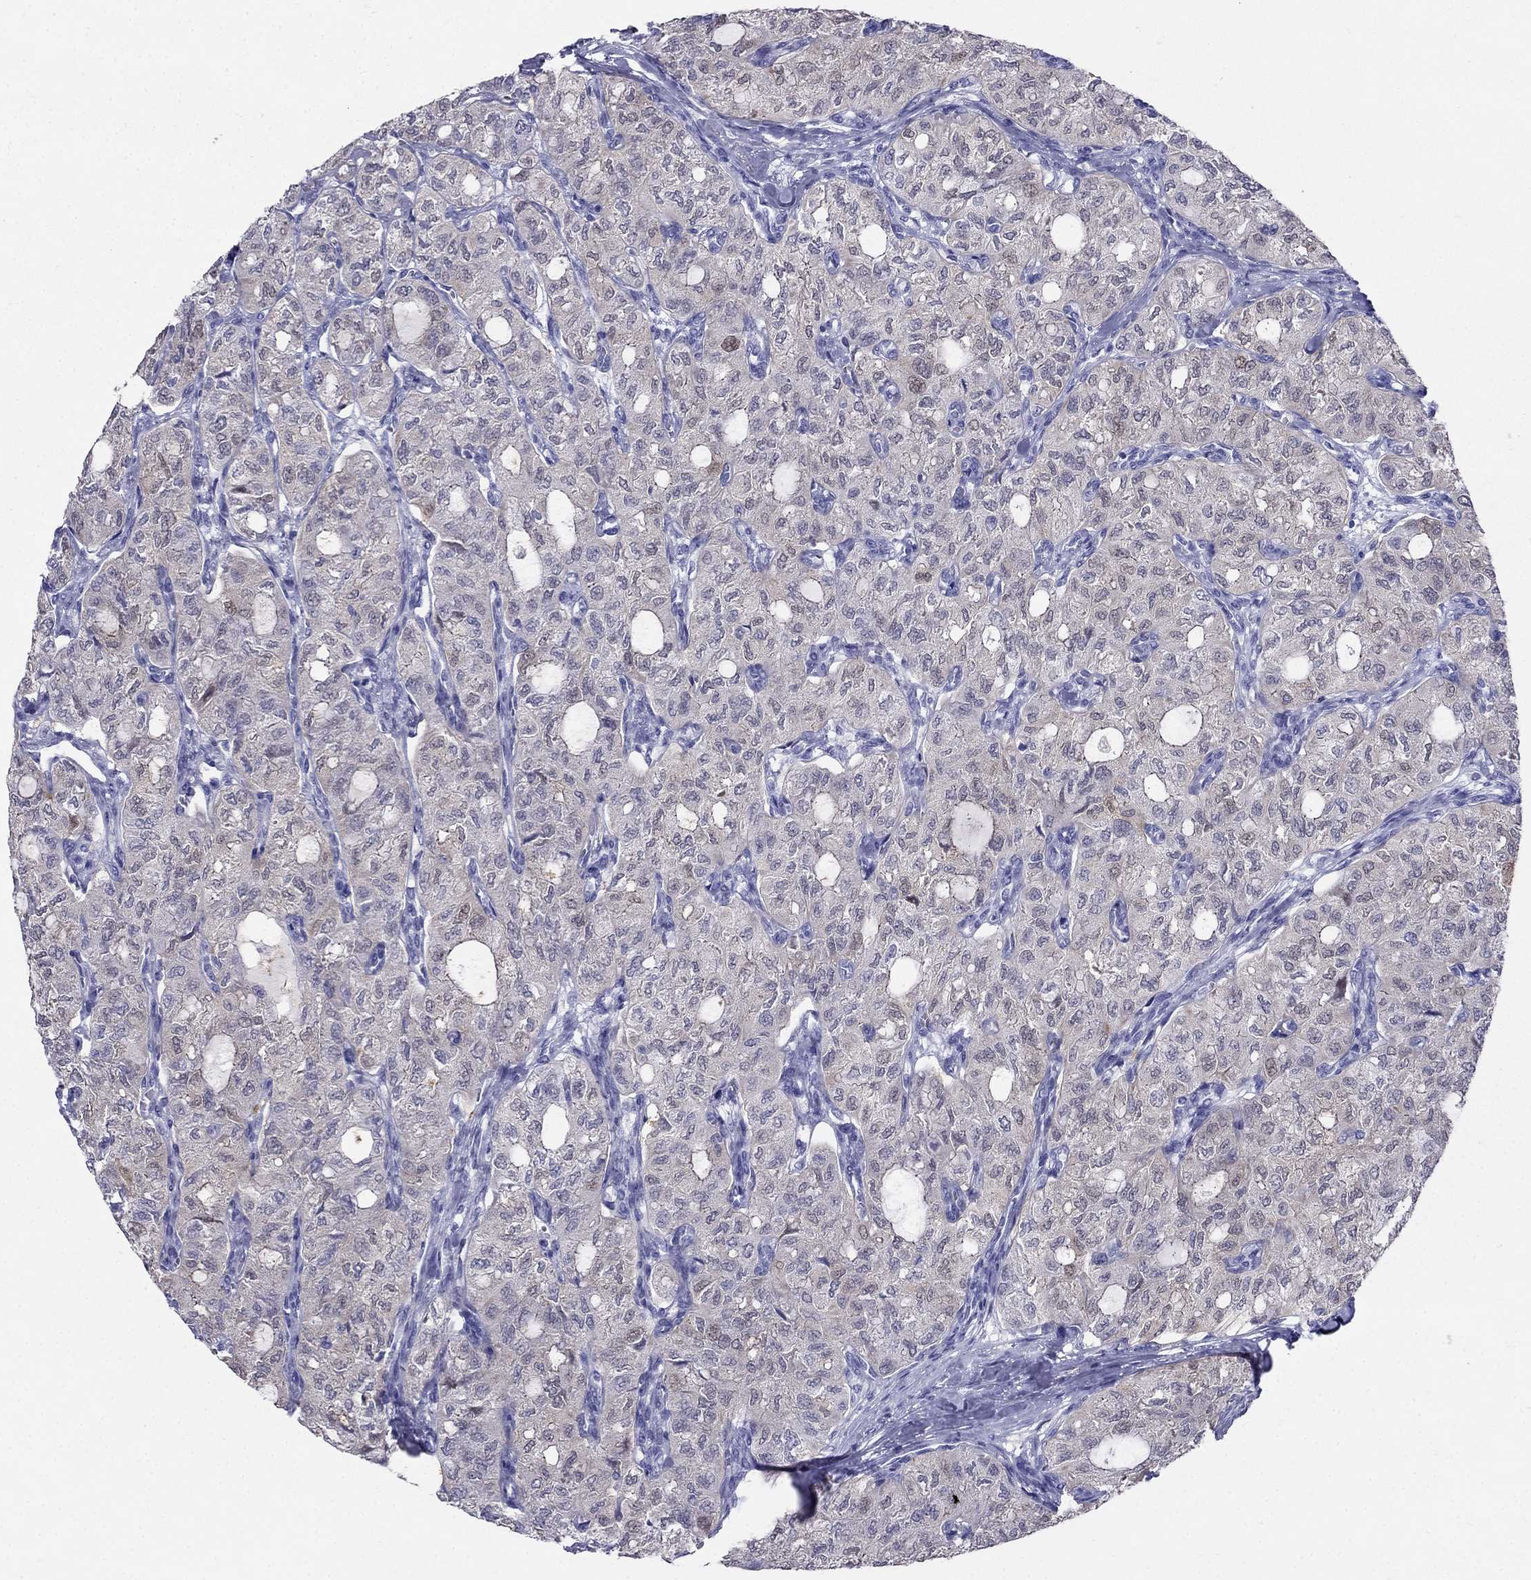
{"staining": {"intensity": "negative", "quantity": "none", "location": "none"}, "tissue": "thyroid cancer", "cell_type": "Tumor cells", "image_type": "cancer", "snomed": [{"axis": "morphology", "description": "Follicular adenoma carcinoma, NOS"}, {"axis": "topography", "description": "Thyroid gland"}], "caption": "Thyroid cancer (follicular adenoma carcinoma) was stained to show a protein in brown. There is no significant staining in tumor cells. (DAB (3,3'-diaminobenzidine) immunohistochemistry visualized using brightfield microscopy, high magnification).", "gene": "RFLNA", "patient": {"sex": "male", "age": 75}}